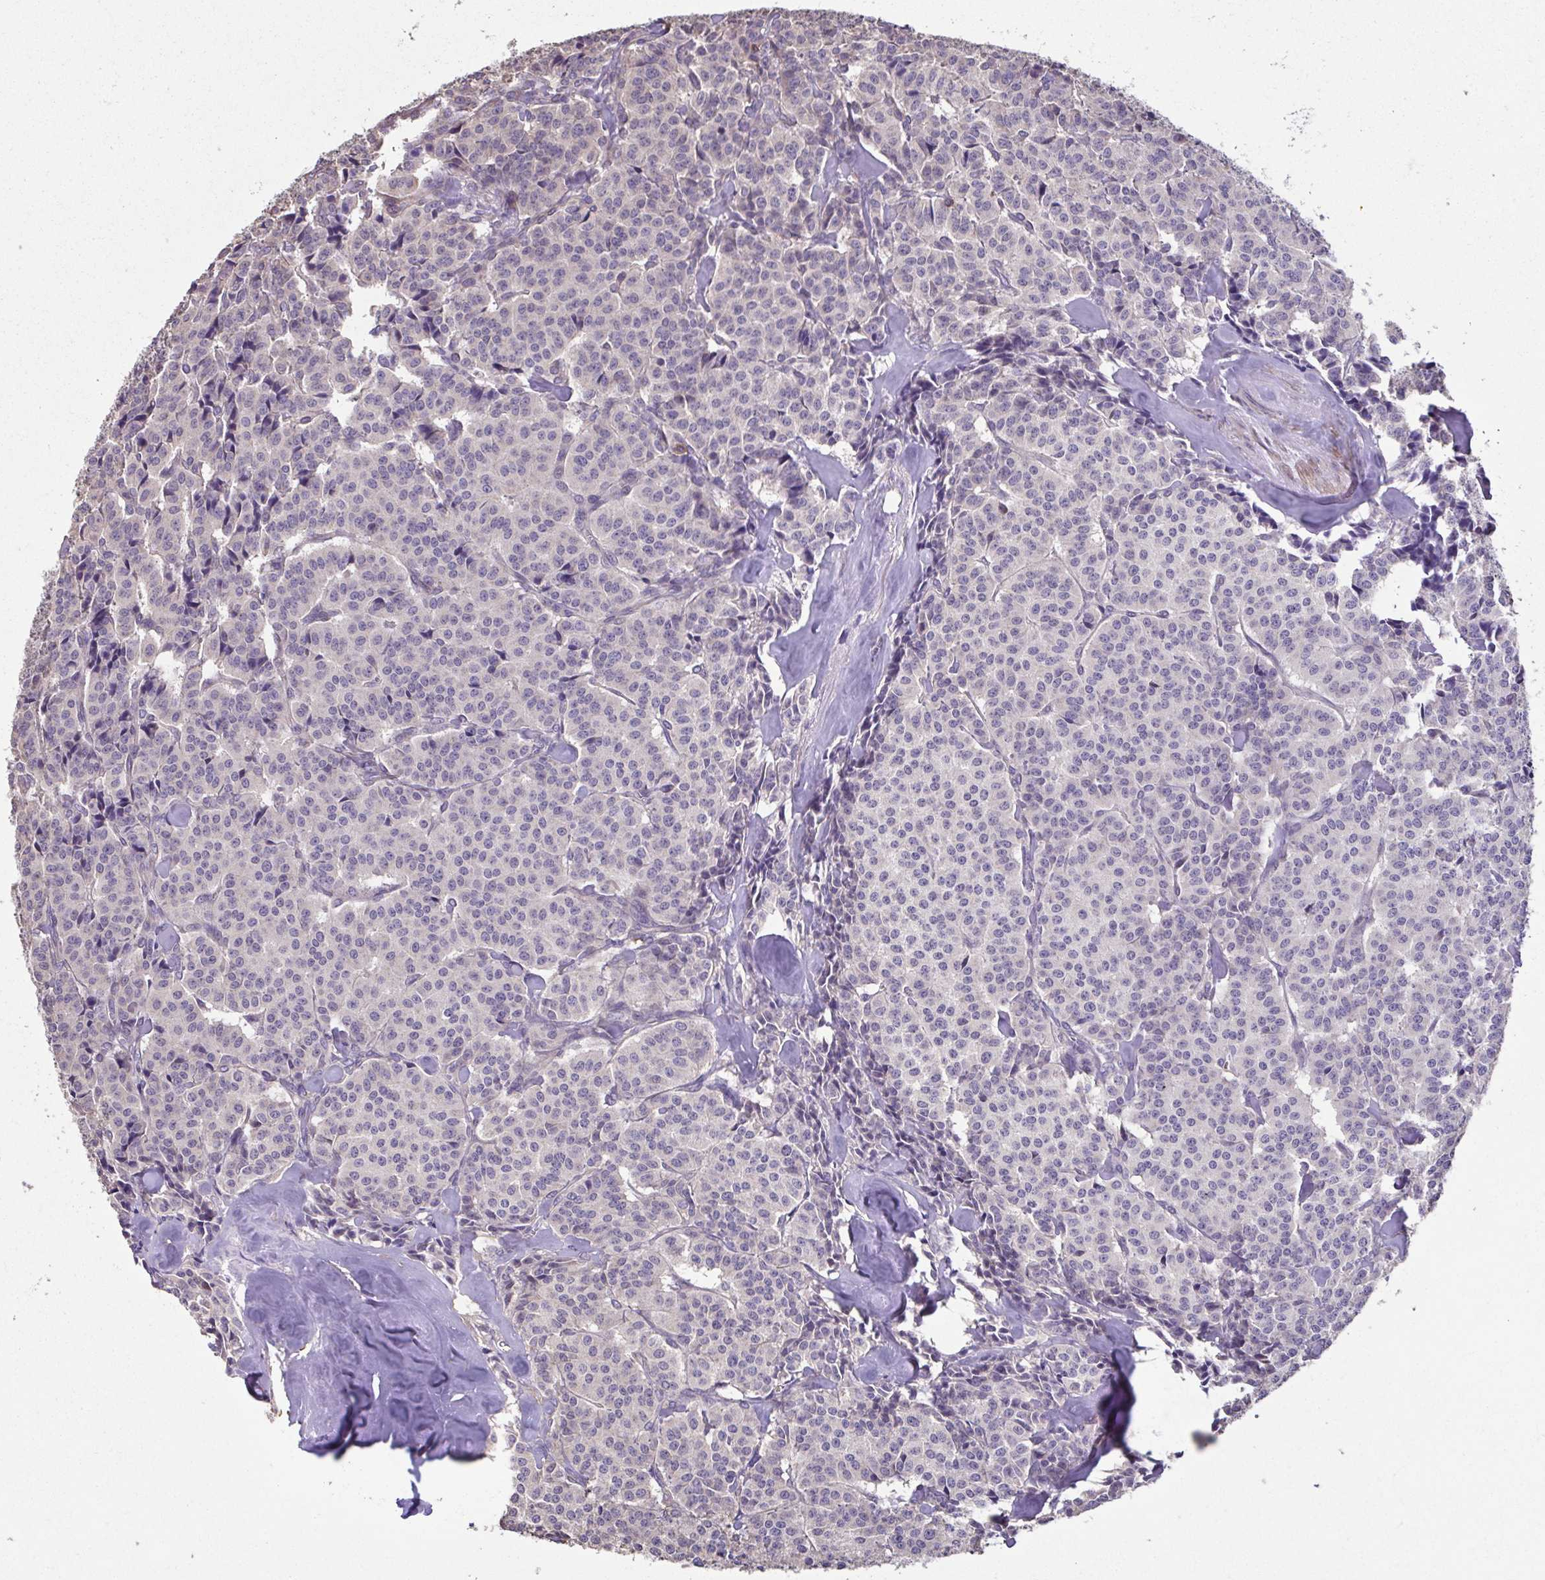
{"staining": {"intensity": "negative", "quantity": "none", "location": "none"}, "tissue": "carcinoid", "cell_type": "Tumor cells", "image_type": "cancer", "snomed": [{"axis": "morphology", "description": "Normal tissue, NOS"}, {"axis": "morphology", "description": "Carcinoid, malignant, NOS"}, {"axis": "topography", "description": "Lung"}], "caption": "Photomicrograph shows no protein staining in tumor cells of carcinoid tissue.", "gene": "ACTRT2", "patient": {"sex": "female", "age": 46}}